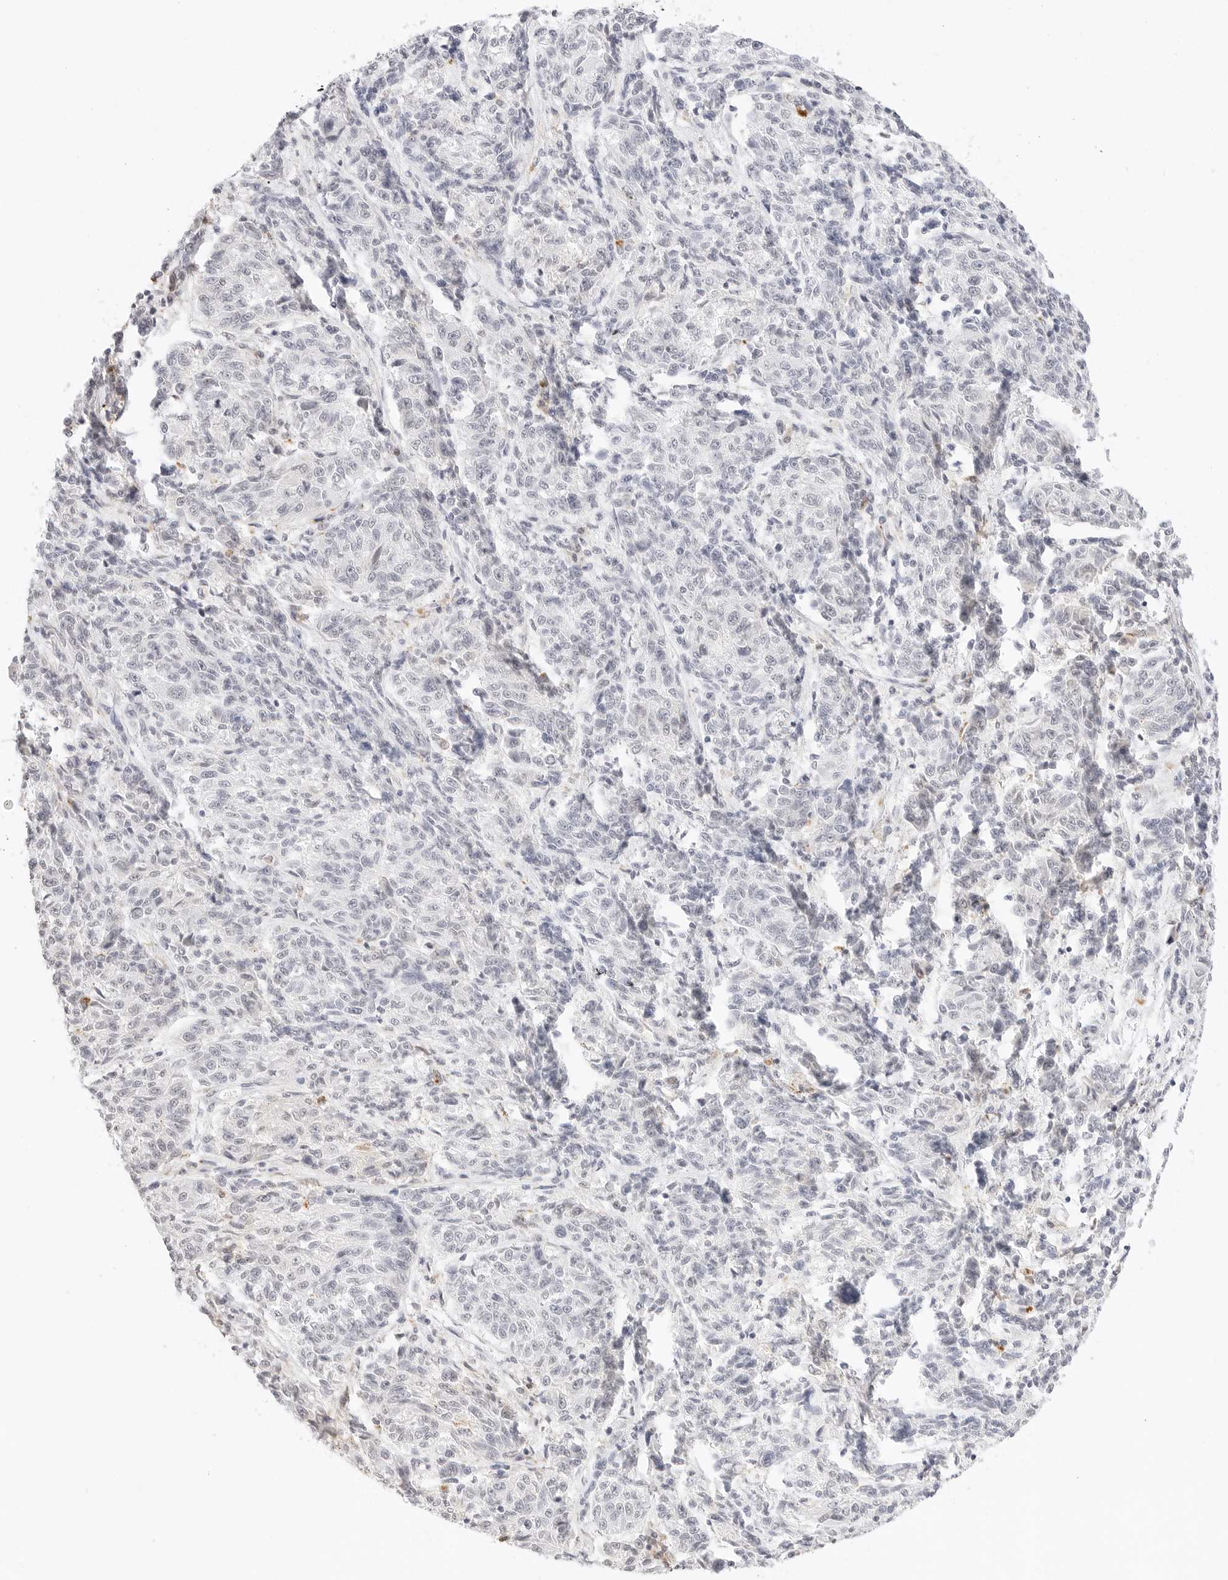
{"staining": {"intensity": "negative", "quantity": "none", "location": "none"}, "tissue": "melanoma", "cell_type": "Tumor cells", "image_type": "cancer", "snomed": [{"axis": "morphology", "description": "Malignant melanoma, NOS"}, {"axis": "topography", "description": "Skin"}], "caption": "Tumor cells show no significant protein staining in malignant melanoma.", "gene": "XKR4", "patient": {"sex": "male", "age": 53}}